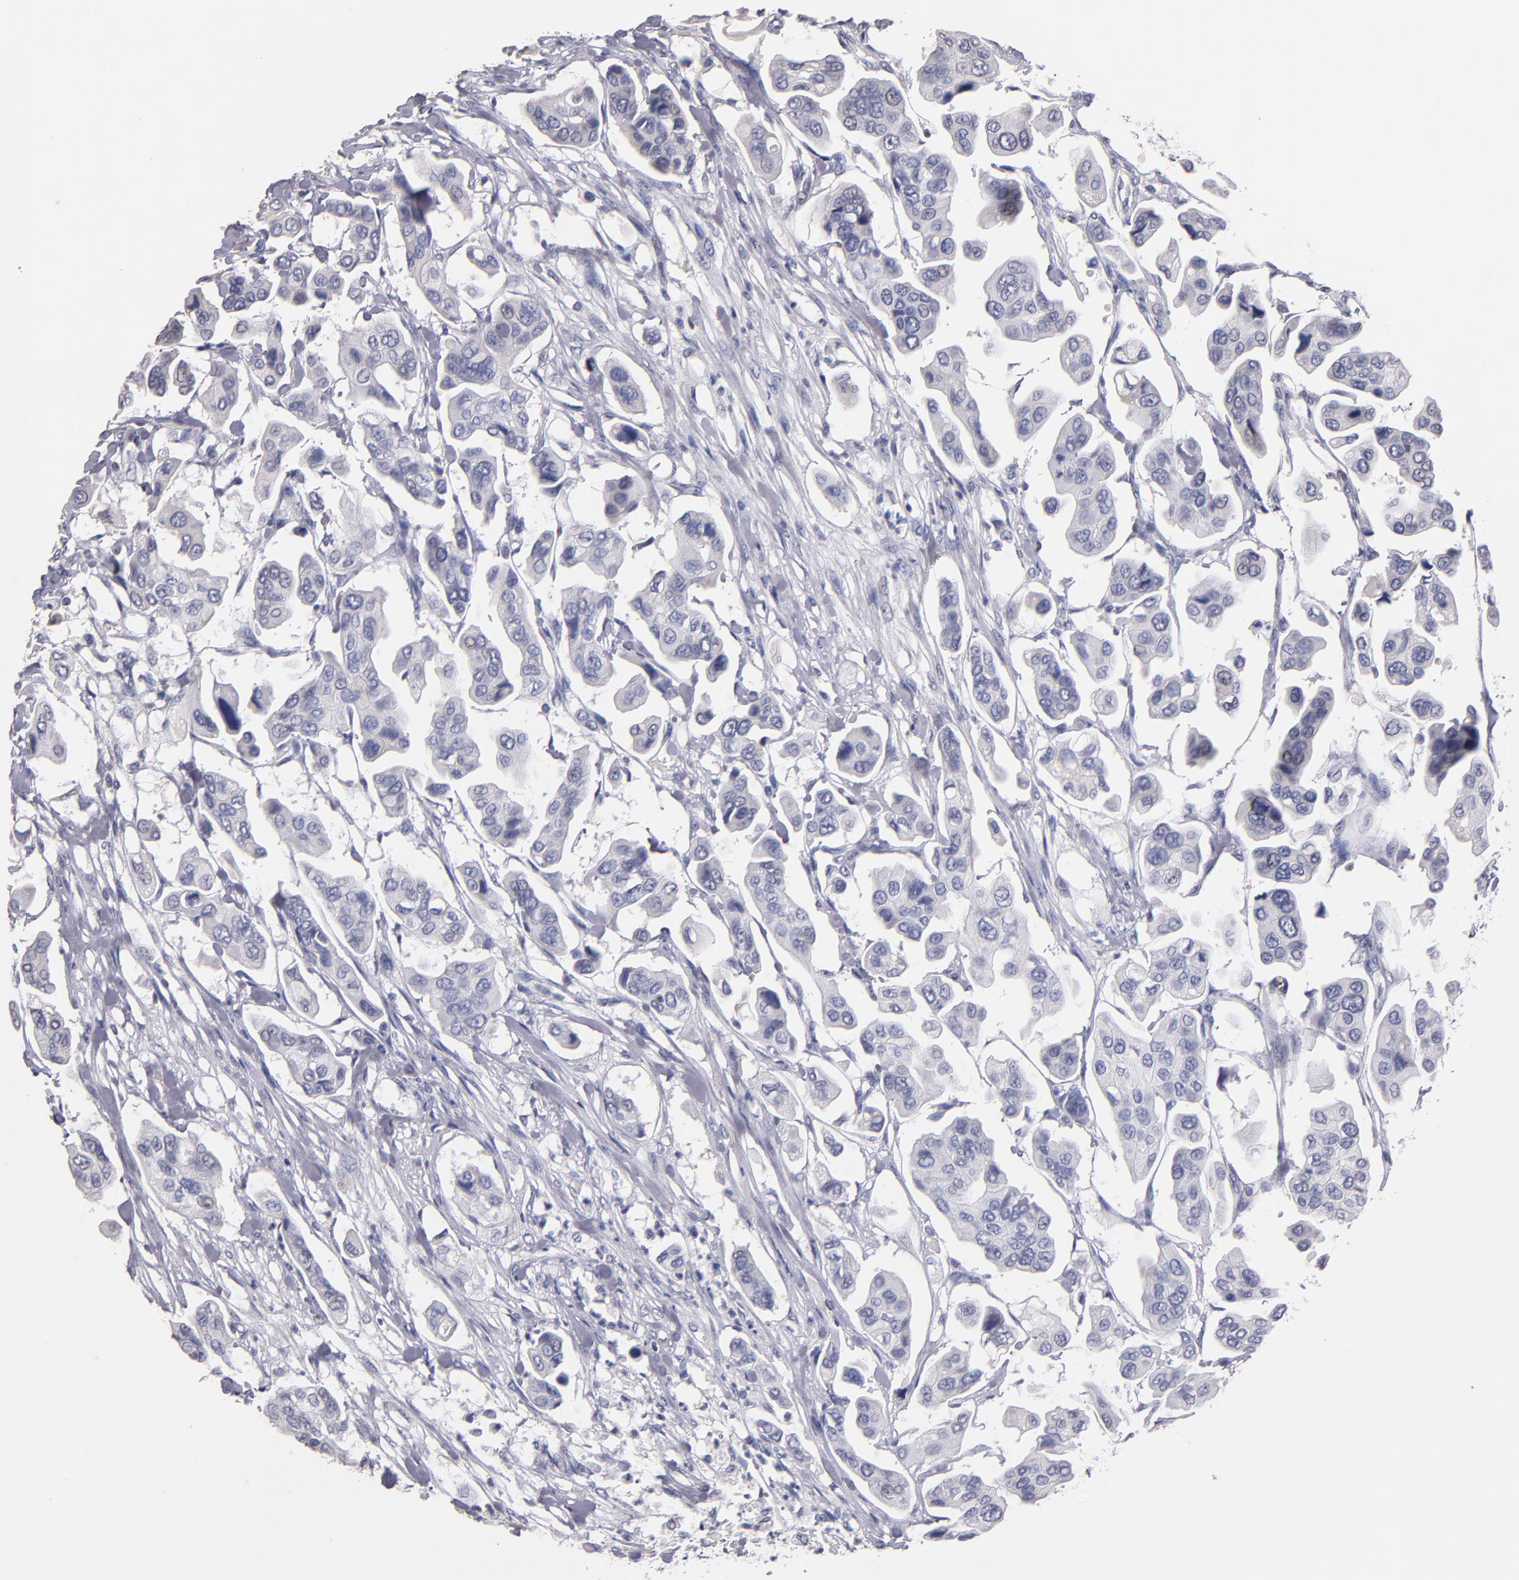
{"staining": {"intensity": "negative", "quantity": "none", "location": "none"}, "tissue": "urothelial cancer", "cell_type": "Tumor cells", "image_type": "cancer", "snomed": [{"axis": "morphology", "description": "Adenocarcinoma, NOS"}, {"axis": "topography", "description": "Urinary bladder"}], "caption": "The immunohistochemistry micrograph has no significant expression in tumor cells of adenocarcinoma tissue. (DAB IHC, high magnification).", "gene": "SOX10", "patient": {"sex": "male", "age": 61}}